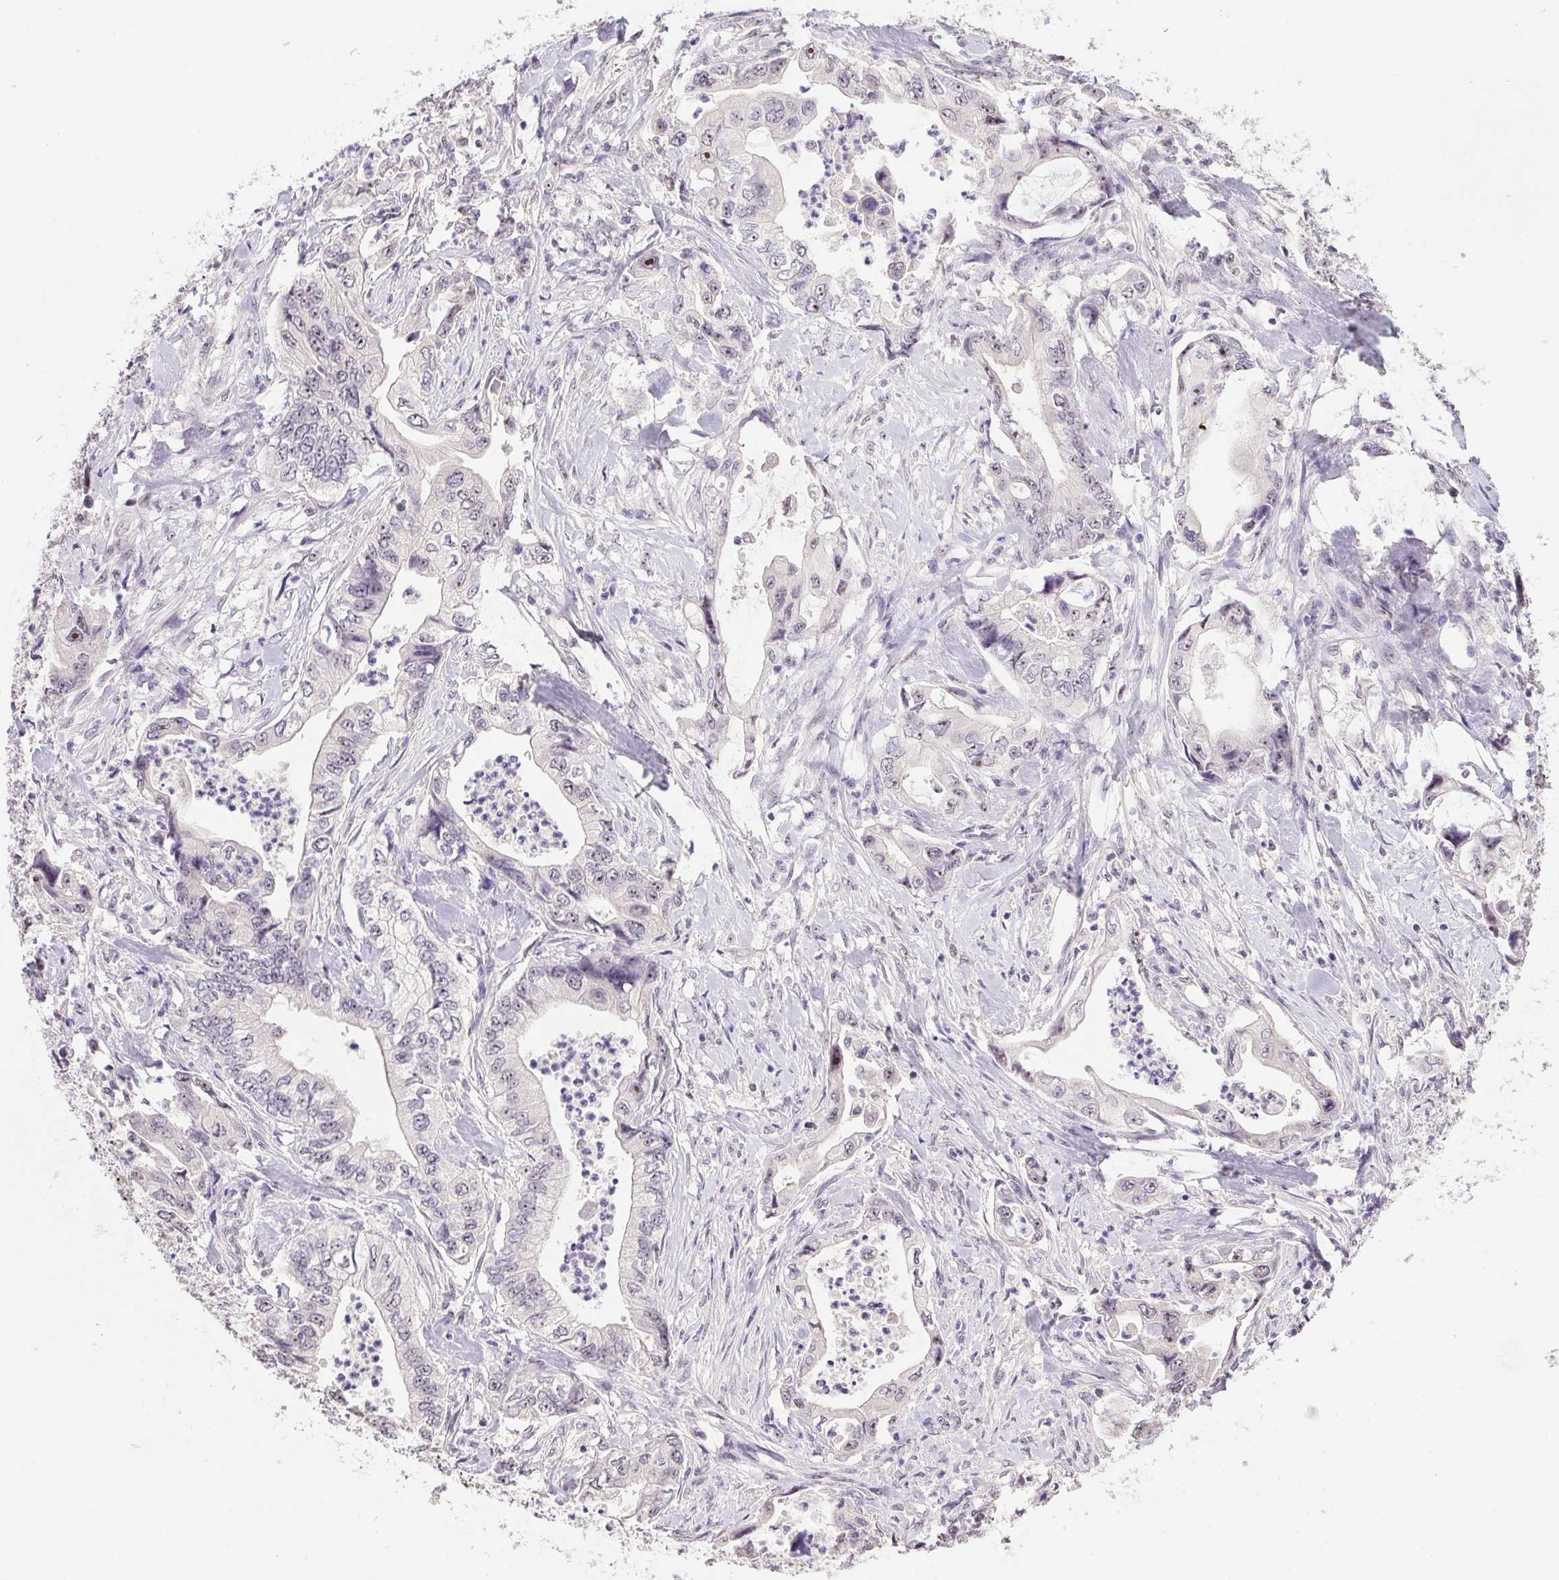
{"staining": {"intensity": "weak", "quantity": "<25%", "location": "nuclear"}, "tissue": "stomach cancer", "cell_type": "Tumor cells", "image_type": "cancer", "snomed": [{"axis": "morphology", "description": "Adenocarcinoma, NOS"}, {"axis": "topography", "description": "Pancreas"}, {"axis": "topography", "description": "Stomach, upper"}], "caption": "Photomicrograph shows no protein staining in tumor cells of stomach cancer tissue. The staining is performed using DAB brown chromogen with nuclei counter-stained in using hematoxylin.", "gene": "BATF2", "patient": {"sex": "male", "age": 77}}